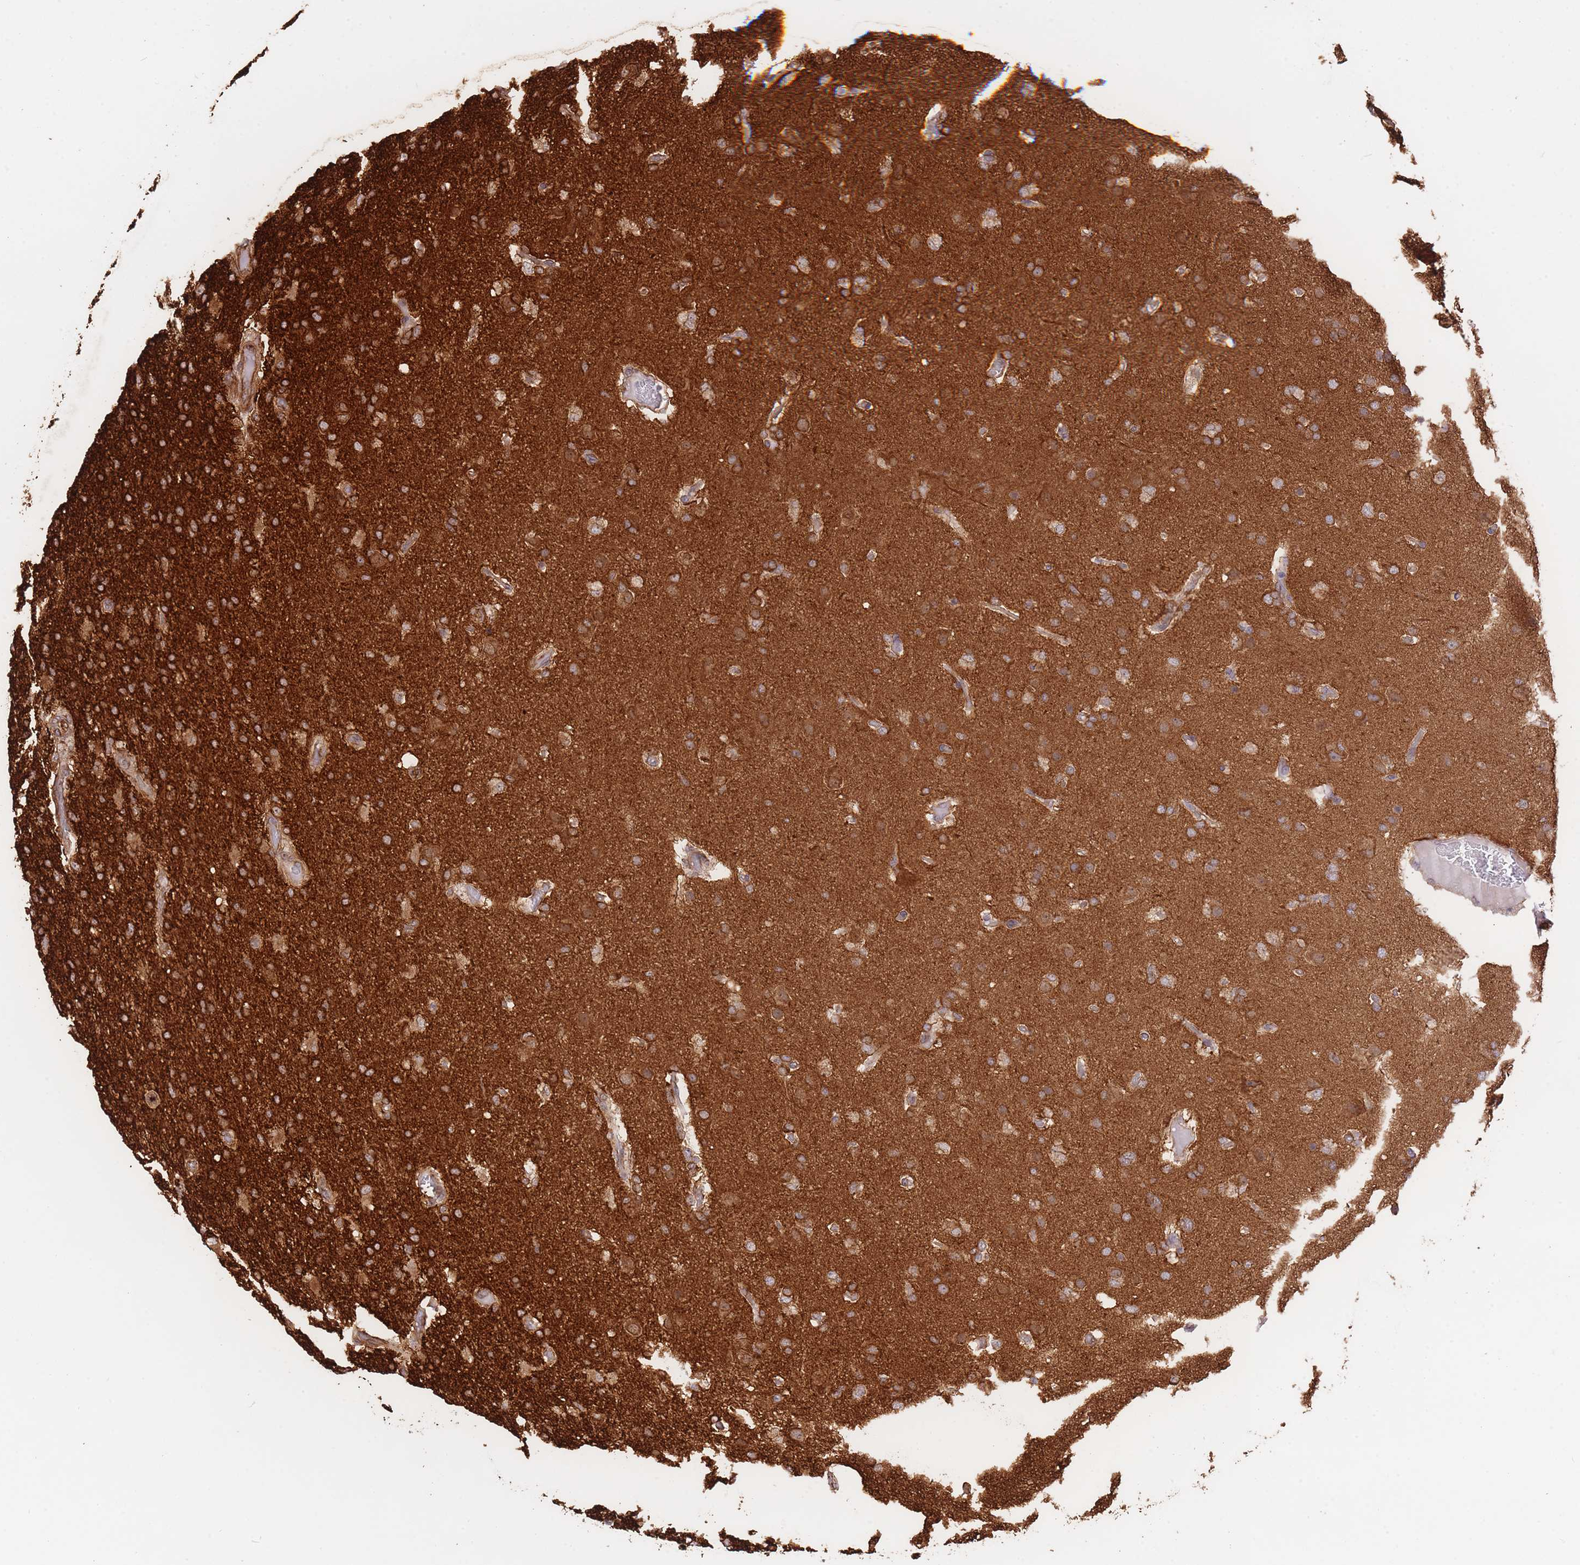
{"staining": {"intensity": "strong", "quantity": ">75%", "location": "cytoplasmic/membranous"}, "tissue": "glioma", "cell_type": "Tumor cells", "image_type": "cancer", "snomed": [{"axis": "morphology", "description": "Glioma, malignant, High grade"}, {"axis": "topography", "description": "Brain"}], "caption": "Strong cytoplasmic/membranous protein expression is appreciated in about >75% of tumor cells in malignant glioma (high-grade).", "gene": "EXOSC8", "patient": {"sex": "female", "age": 74}}